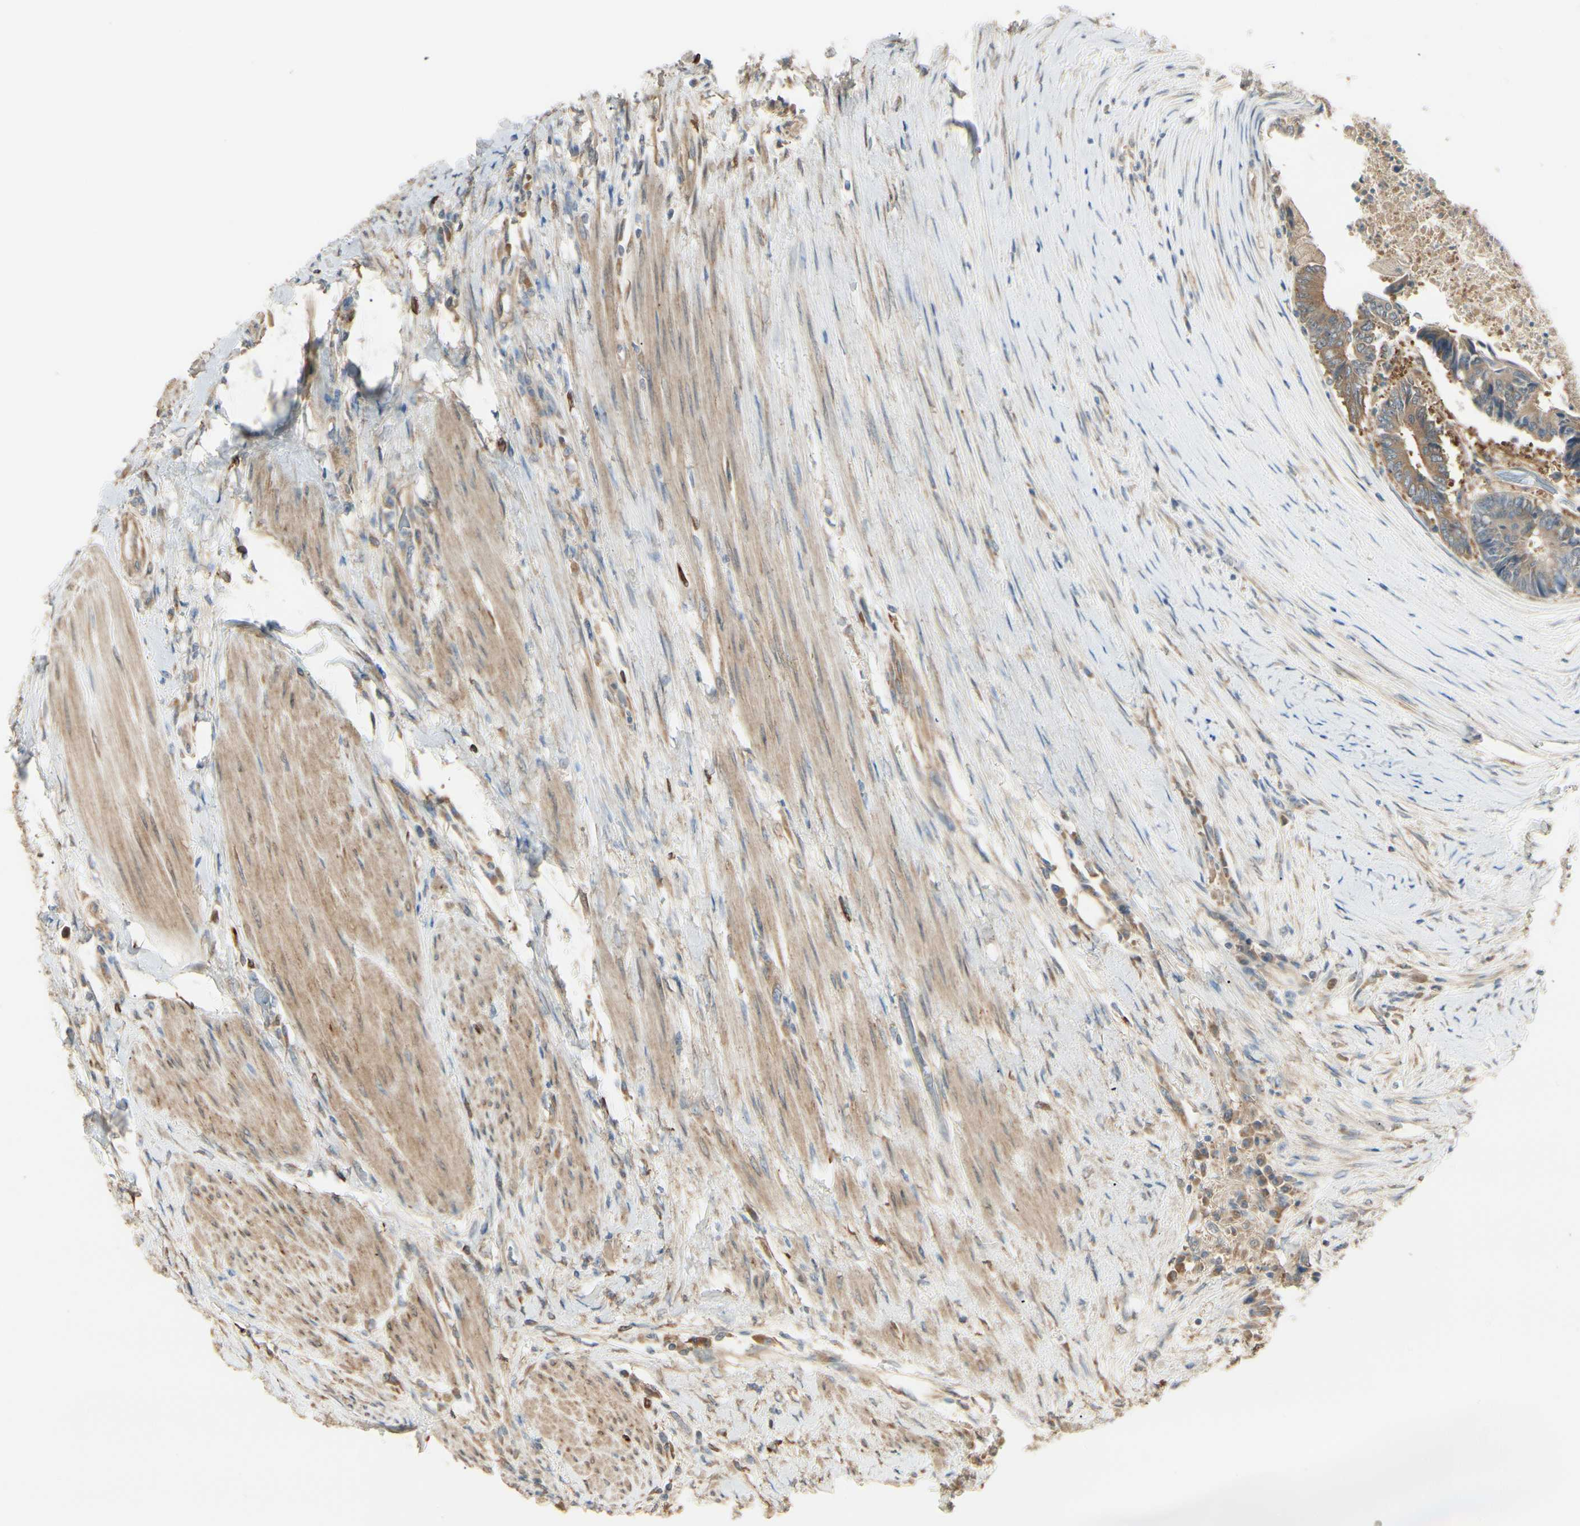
{"staining": {"intensity": "moderate", "quantity": ">75%", "location": "cytoplasmic/membranous"}, "tissue": "colorectal cancer", "cell_type": "Tumor cells", "image_type": "cancer", "snomed": [{"axis": "morphology", "description": "Adenocarcinoma, NOS"}, {"axis": "topography", "description": "Rectum"}], "caption": "Immunohistochemistry (DAB (3,3'-diaminobenzidine)) staining of human colorectal cancer (adenocarcinoma) displays moderate cytoplasmic/membranous protein positivity in about >75% of tumor cells.", "gene": "IRAG1", "patient": {"sex": "male", "age": 63}}